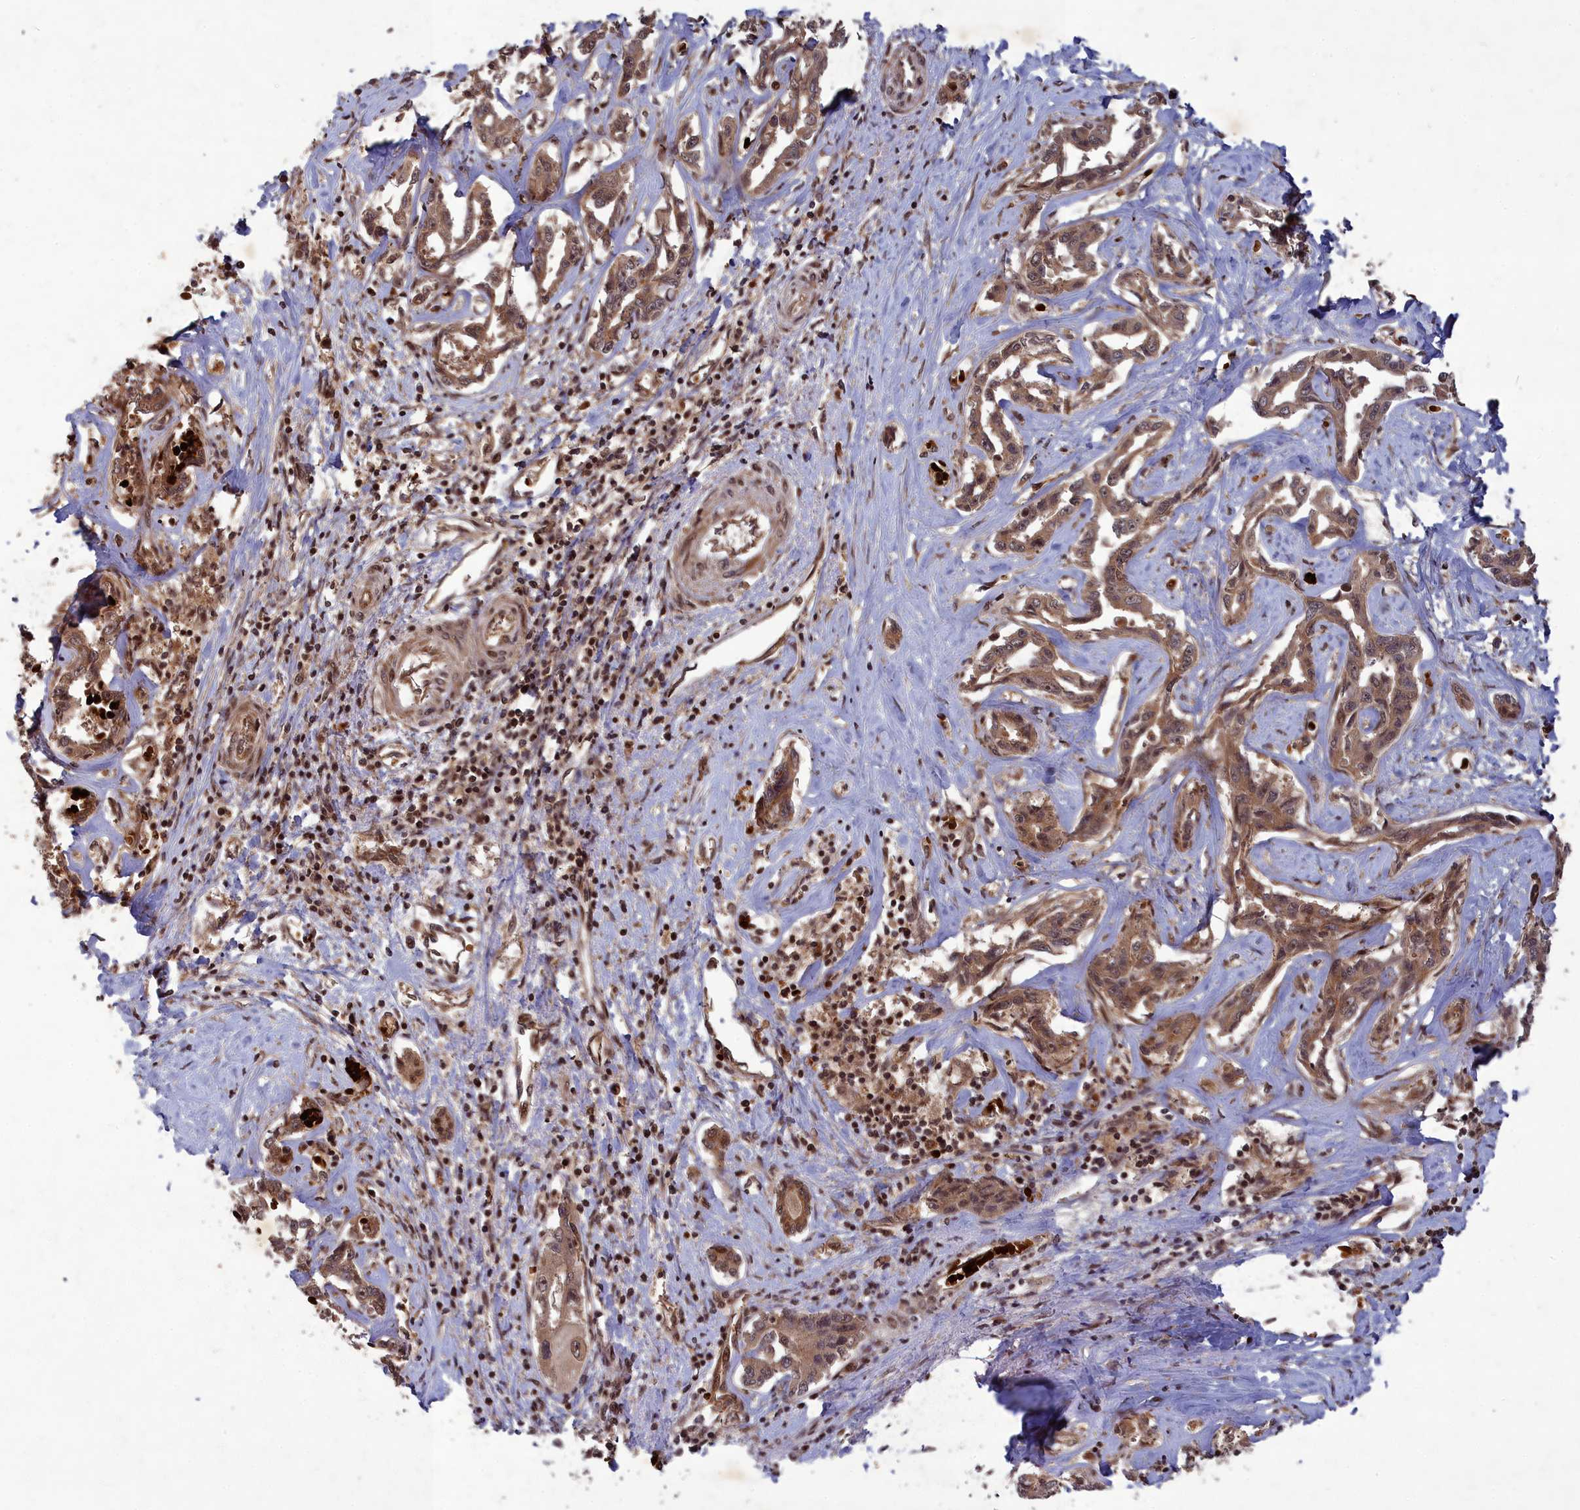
{"staining": {"intensity": "moderate", "quantity": ">75%", "location": "cytoplasmic/membranous,nuclear"}, "tissue": "liver cancer", "cell_type": "Tumor cells", "image_type": "cancer", "snomed": [{"axis": "morphology", "description": "Cholangiocarcinoma"}, {"axis": "topography", "description": "Liver"}], "caption": "Liver cancer (cholangiocarcinoma) tissue shows moderate cytoplasmic/membranous and nuclear staining in about >75% of tumor cells, visualized by immunohistochemistry.", "gene": "SRMS", "patient": {"sex": "male", "age": 59}}